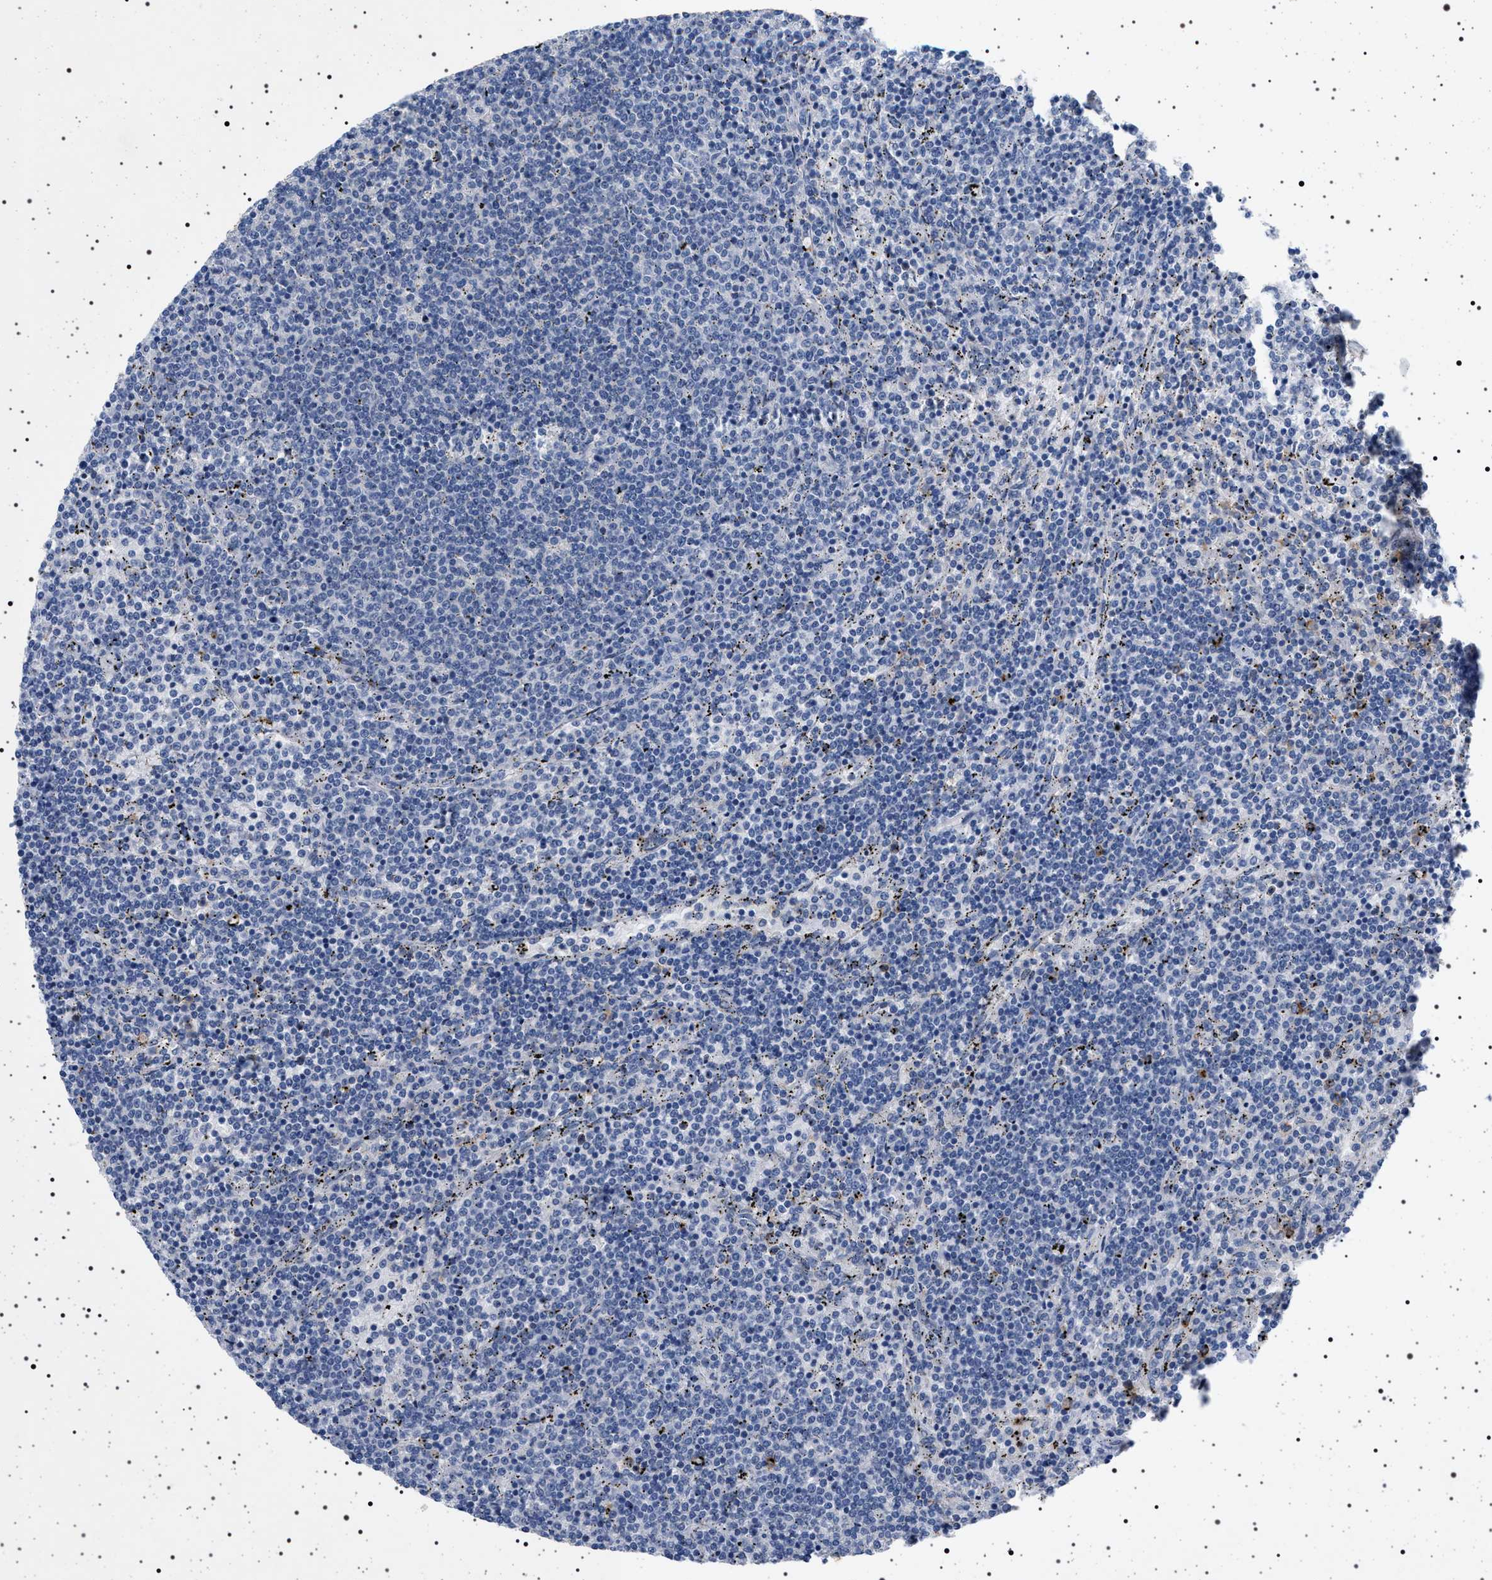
{"staining": {"intensity": "negative", "quantity": "none", "location": "none"}, "tissue": "lymphoma", "cell_type": "Tumor cells", "image_type": "cancer", "snomed": [{"axis": "morphology", "description": "Malignant lymphoma, non-Hodgkin's type, Low grade"}, {"axis": "topography", "description": "Spleen"}], "caption": "Lymphoma was stained to show a protein in brown. There is no significant positivity in tumor cells.", "gene": "NAT9", "patient": {"sex": "female", "age": 50}}